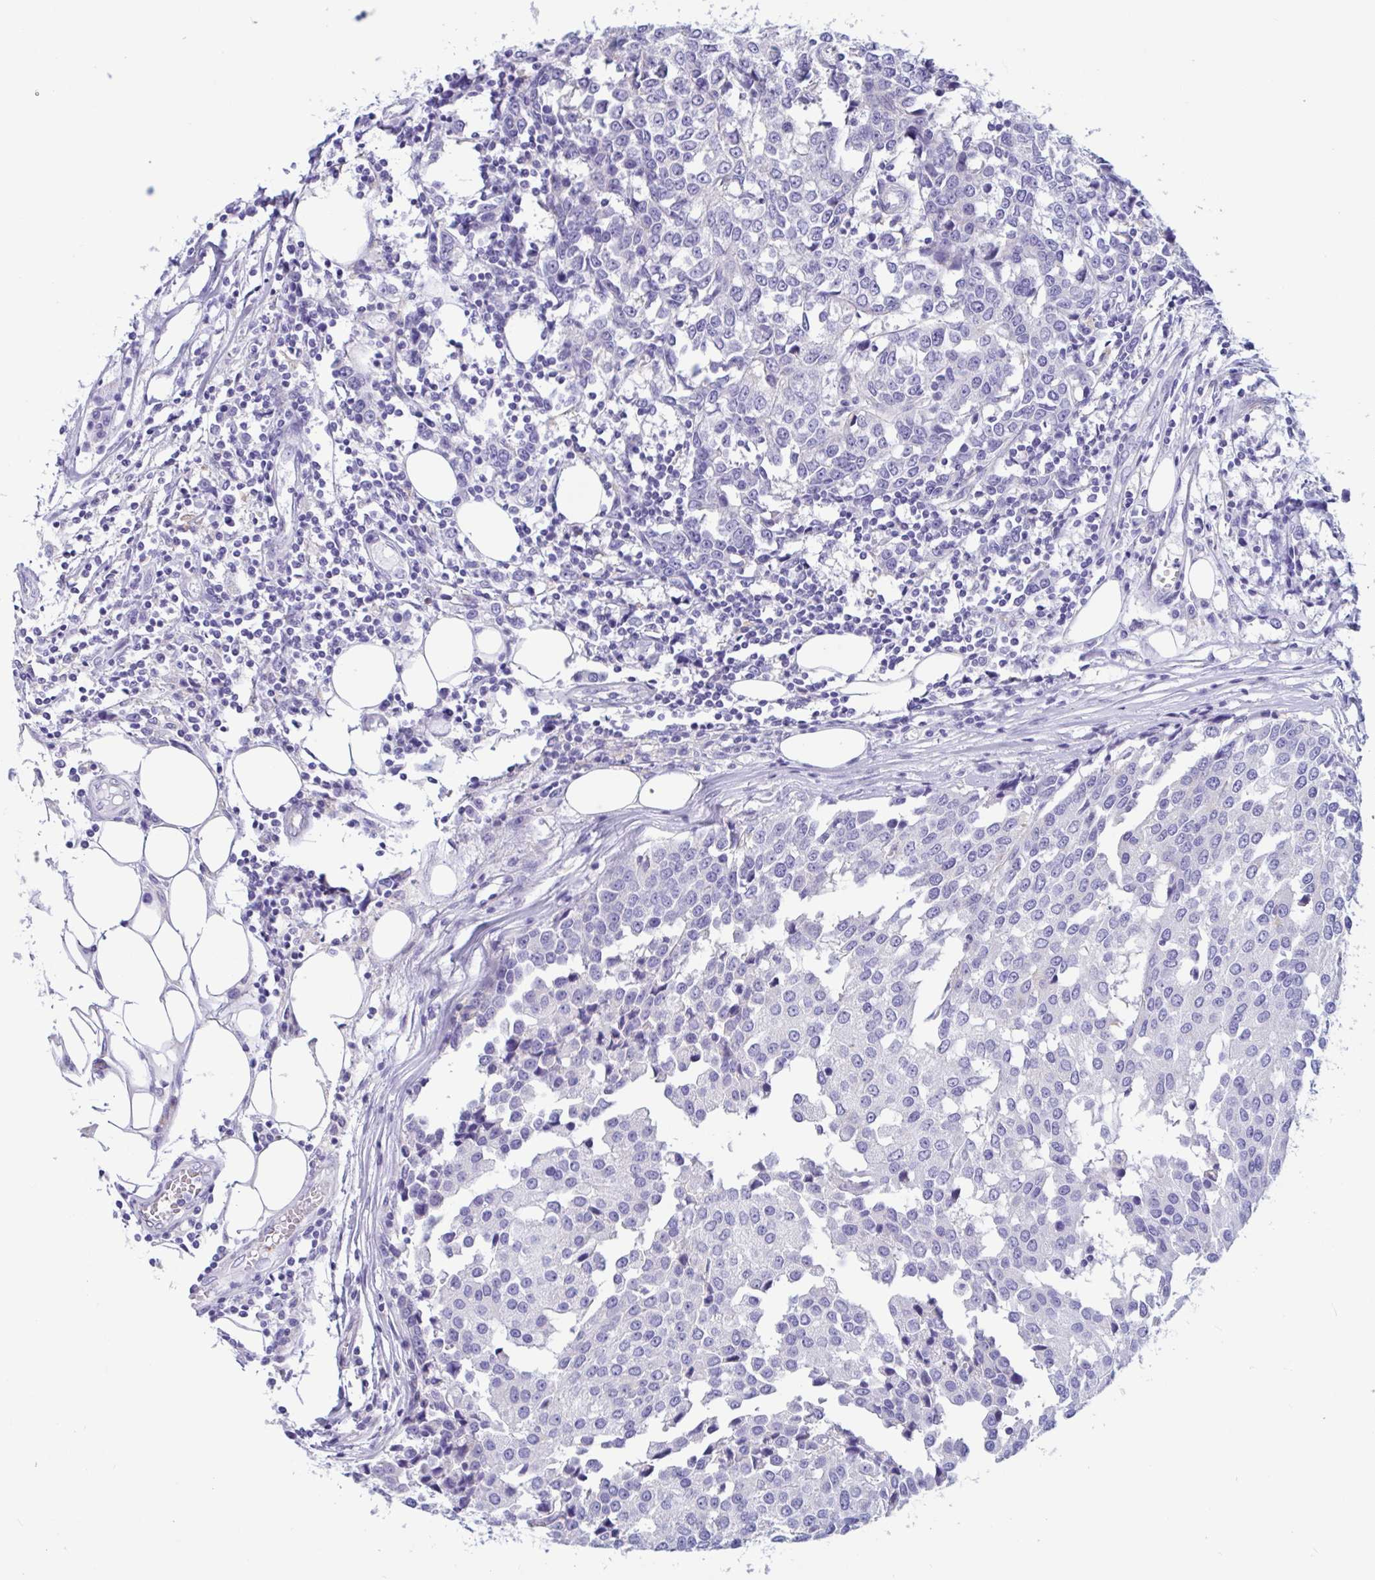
{"staining": {"intensity": "negative", "quantity": "none", "location": "none"}, "tissue": "breast cancer", "cell_type": "Tumor cells", "image_type": "cancer", "snomed": [{"axis": "morphology", "description": "Duct carcinoma"}, {"axis": "topography", "description": "Breast"}], "caption": "A photomicrograph of breast cancer stained for a protein shows no brown staining in tumor cells.", "gene": "RPL22L1", "patient": {"sex": "female", "age": 80}}